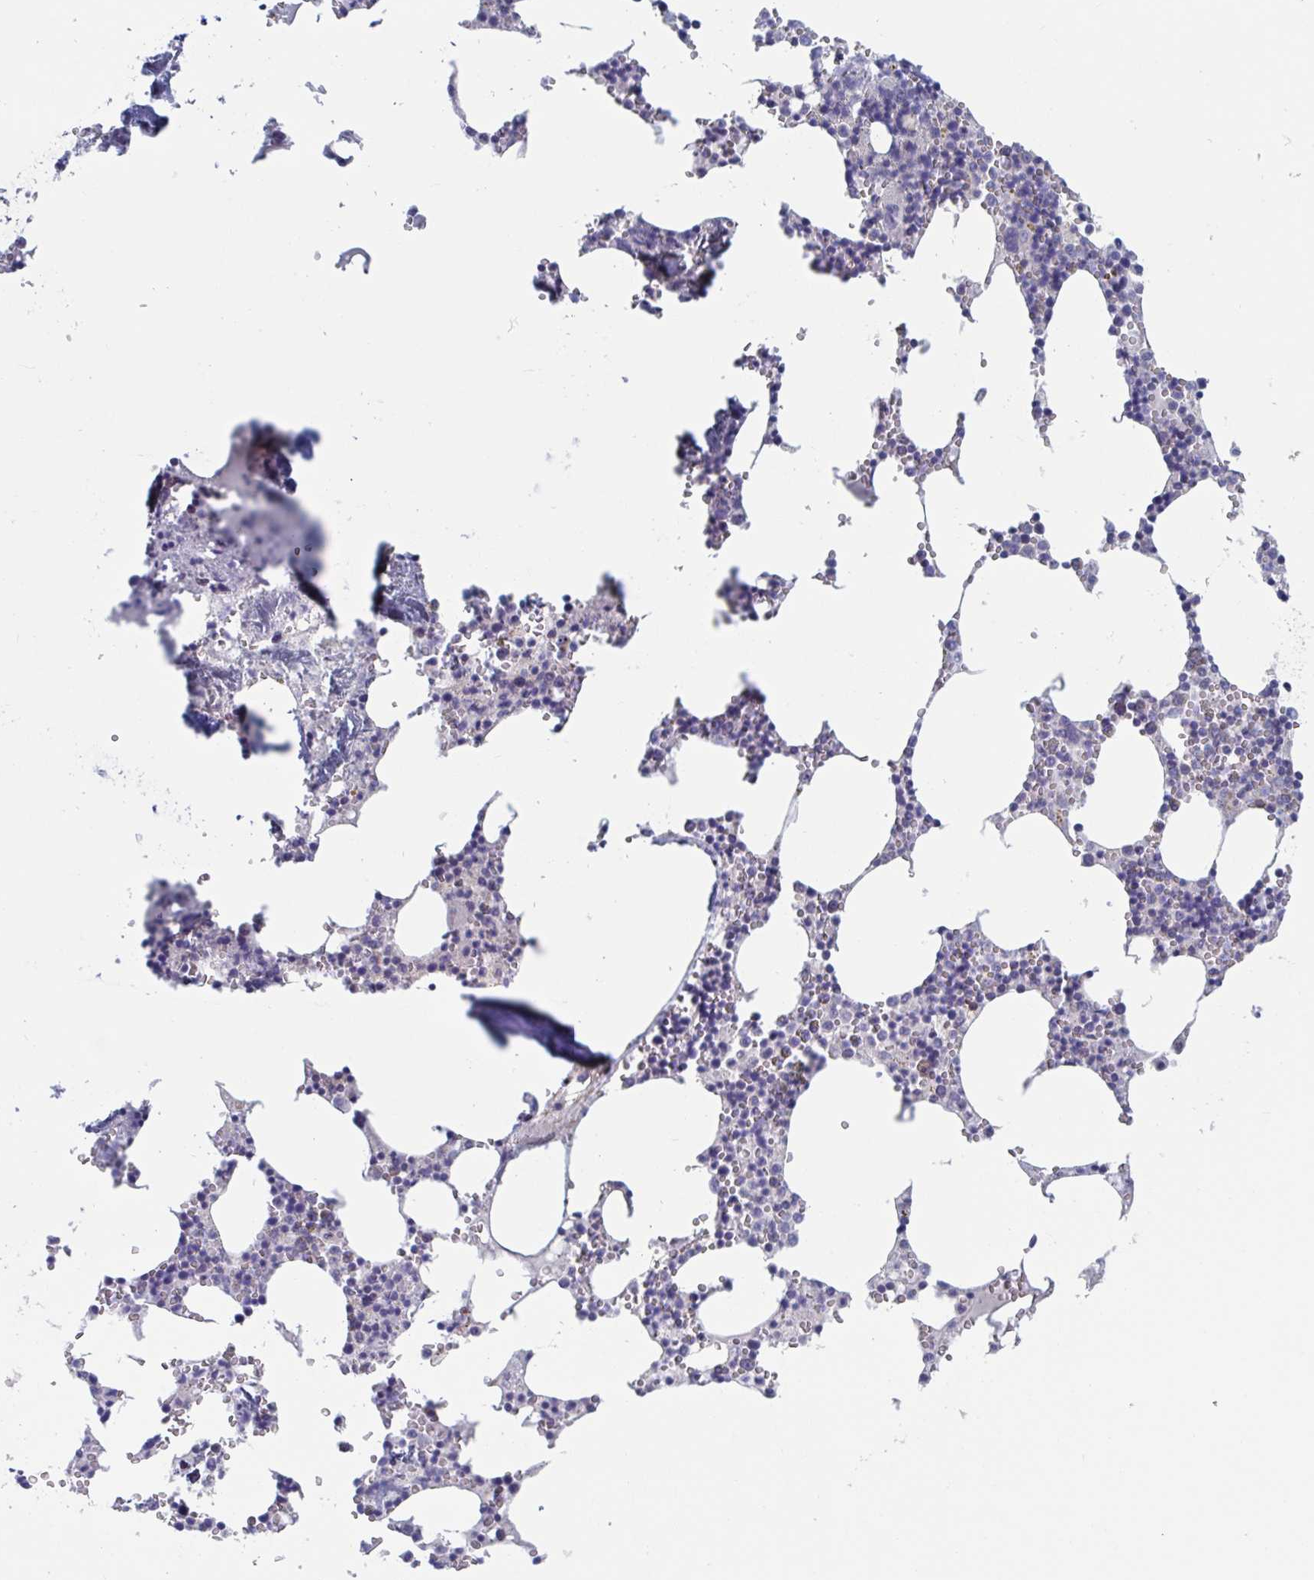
{"staining": {"intensity": "weak", "quantity": "<25%", "location": "cytoplasmic/membranous"}, "tissue": "bone marrow", "cell_type": "Hematopoietic cells", "image_type": "normal", "snomed": [{"axis": "morphology", "description": "Normal tissue, NOS"}, {"axis": "topography", "description": "Bone marrow"}], "caption": "DAB (3,3'-diaminobenzidine) immunohistochemical staining of normal bone marrow exhibits no significant expression in hematopoietic cells.", "gene": "MRPL53", "patient": {"sex": "male", "age": 54}}